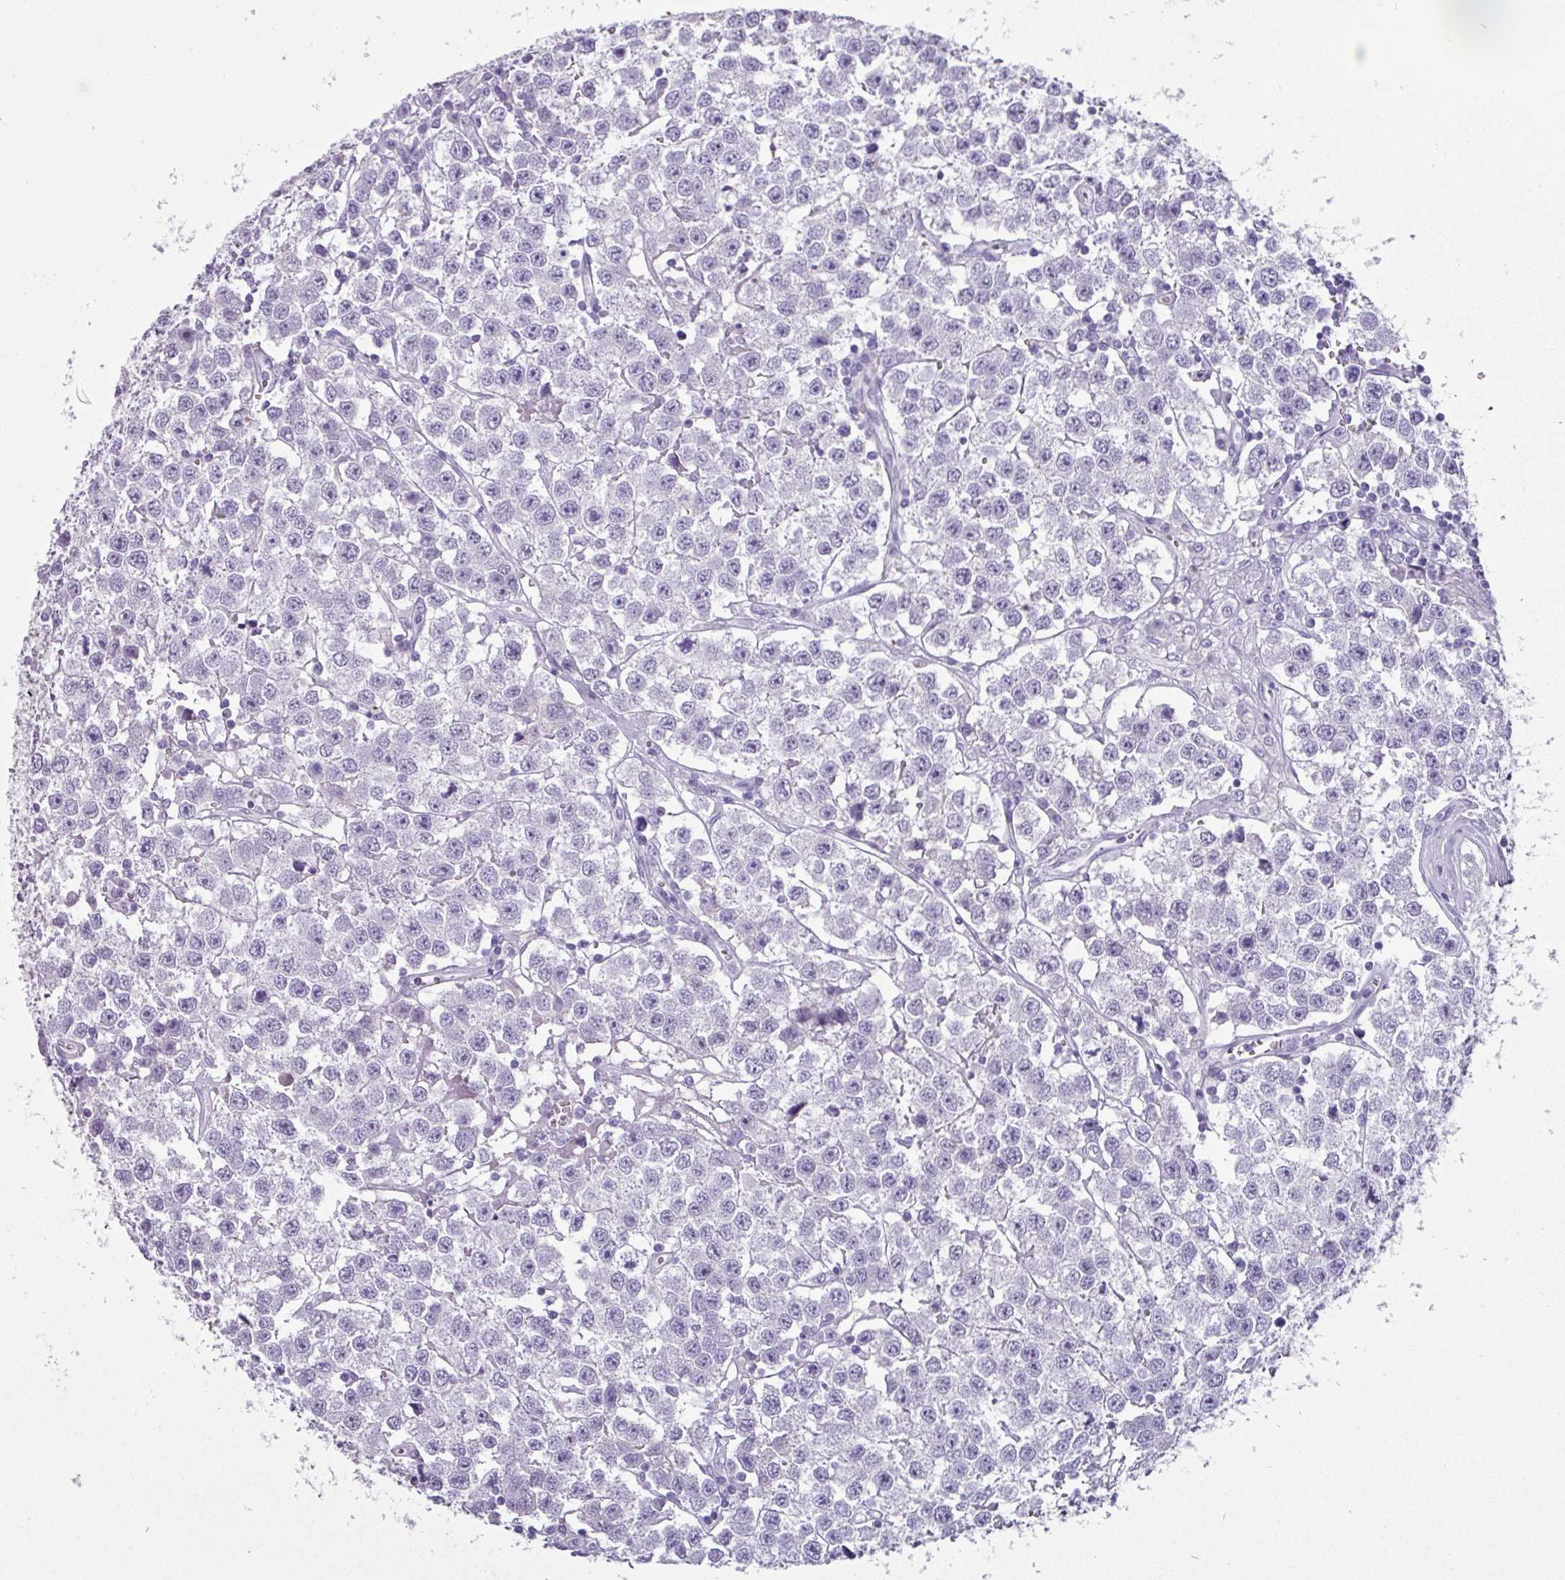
{"staining": {"intensity": "negative", "quantity": "none", "location": "none"}, "tissue": "testis cancer", "cell_type": "Tumor cells", "image_type": "cancer", "snomed": [{"axis": "morphology", "description": "Seminoma, NOS"}, {"axis": "topography", "description": "Testis"}], "caption": "Tumor cells show no significant positivity in testis cancer (seminoma). Nuclei are stained in blue.", "gene": "CTSG", "patient": {"sex": "male", "age": 34}}